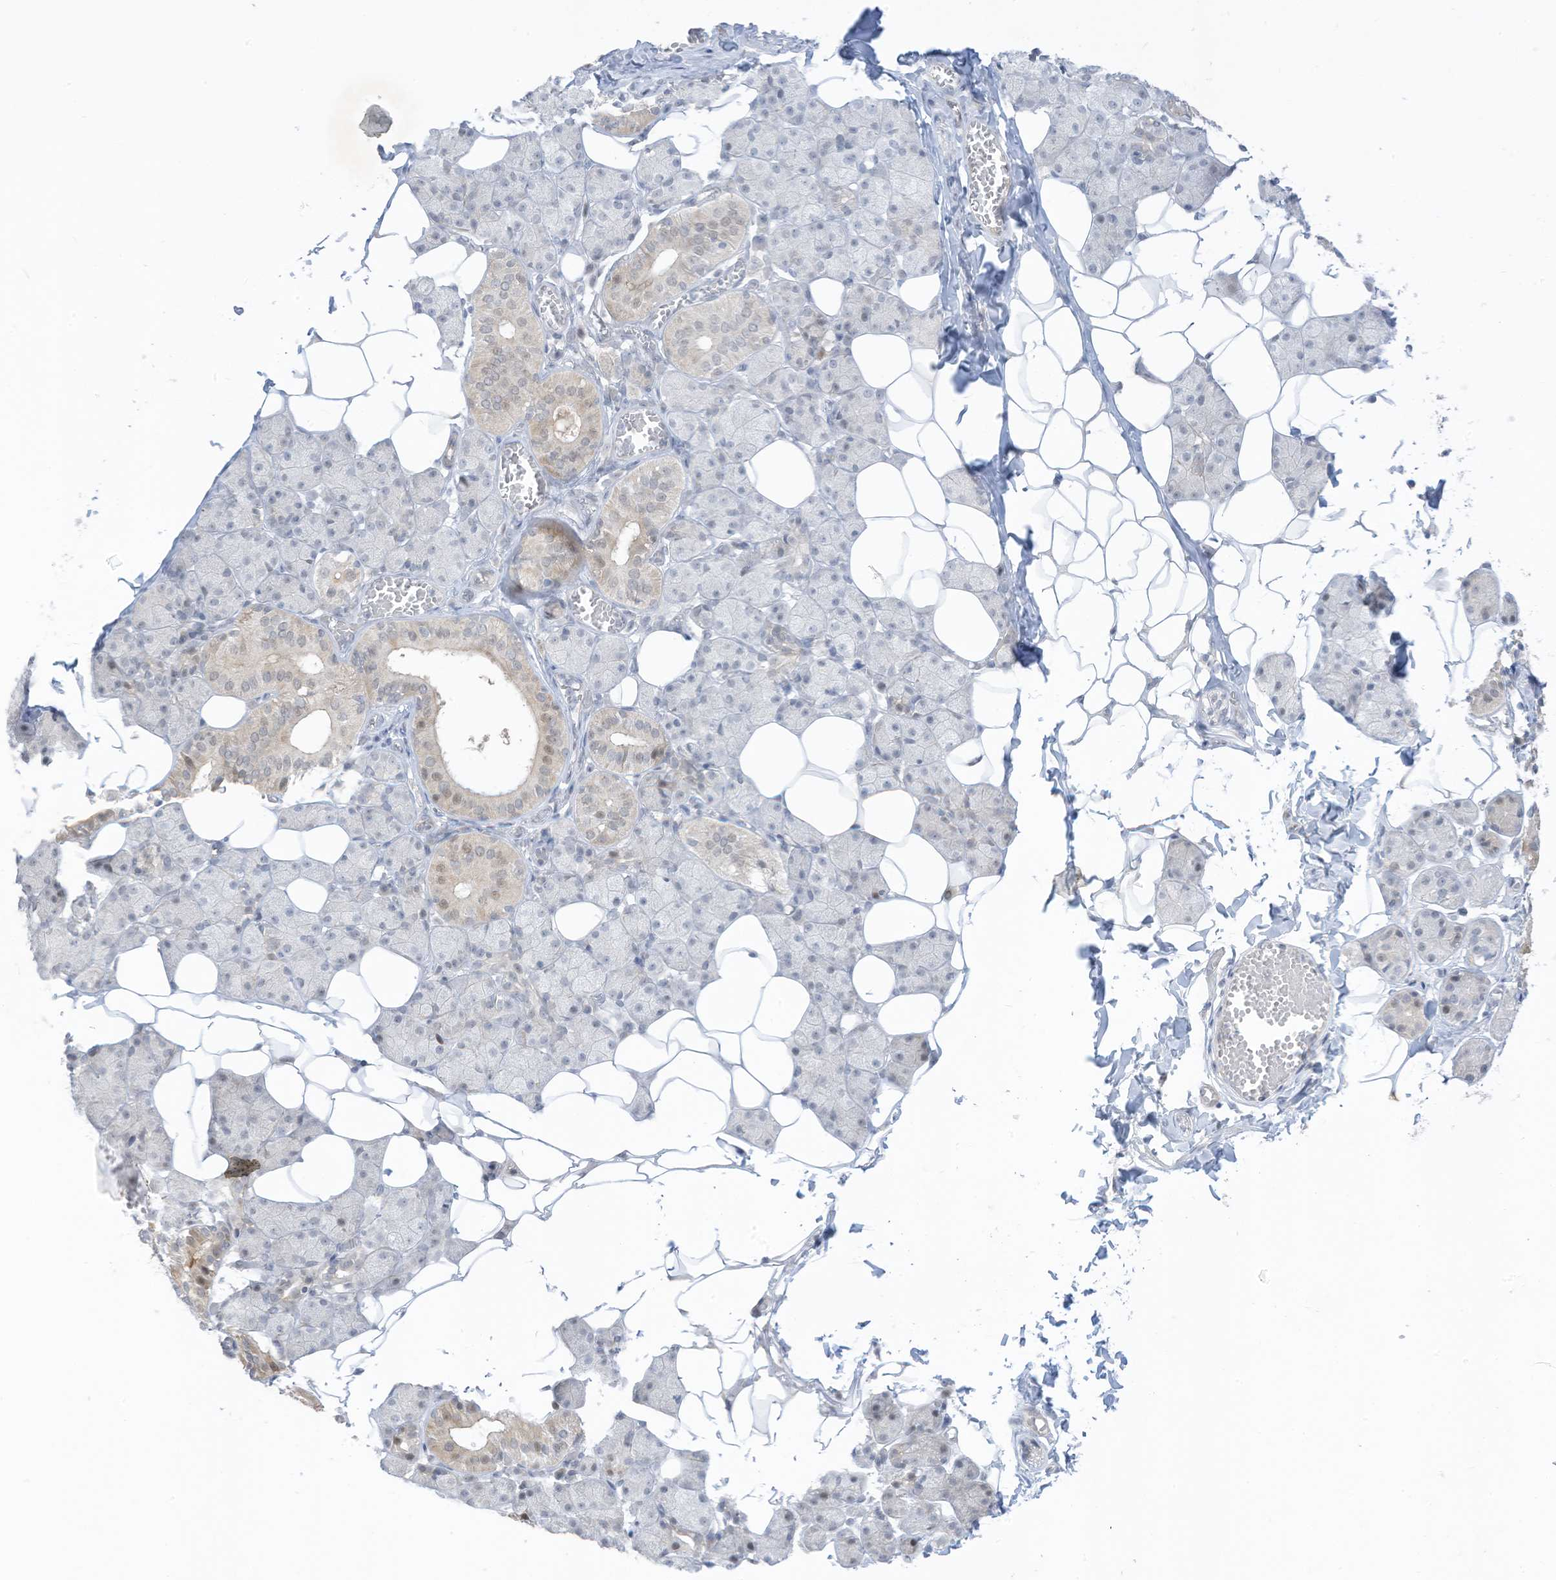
{"staining": {"intensity": "weak", "quantity": "25%-75%", "location": "cytoplasmic/membranous,nuclear"}, "tissue": "salivary gland", "cell_type": "Glandular cells", "image_type": "normal", "snomed": [{"axis": "morphology", "description": "Normal tissue, NOS"}, {"axis": "topography", "description": "Salivary gland"}], "caption": "The immunohistochemical stain highlights weak cytoplasmic/membranous,nuclear staining in glandular cells of unremarkable salivary gland.", "gene": "ASPRV1", "patient": {"sex": "female", "age": 33}}